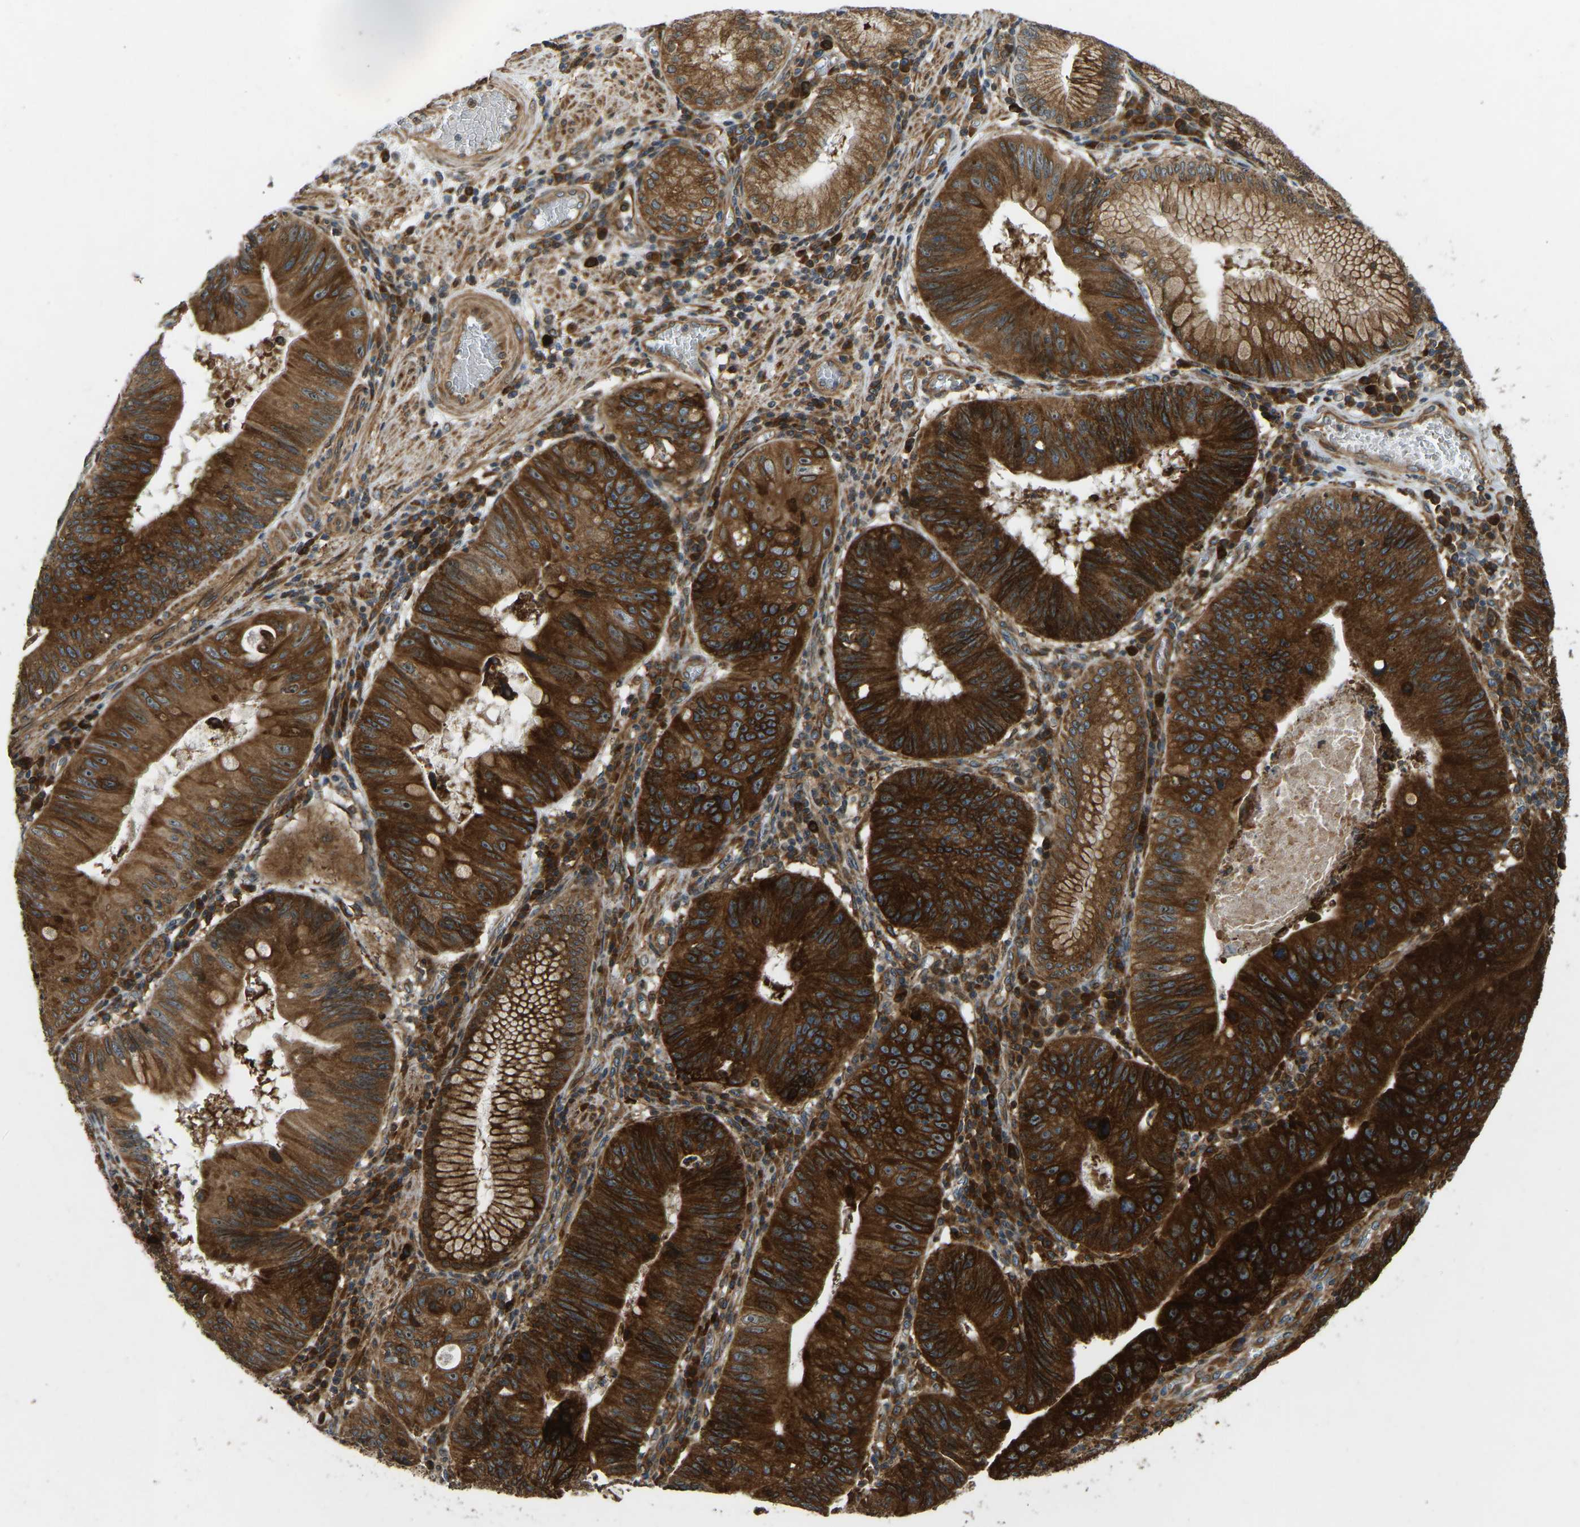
{"staining": {"intensity": "strong", "quantity": ">75%", "location": "cytoplasmic/membranous"}, "tissue": "stomach cancer", "cell_type": "Tumor cells", "image_type": "cancer", "snomed": [{"axis": "morphology", "description": "Adenocarcinoma, NOS"}, {"axis": "topography", "description": "Stomach"}], "caption": "Adenocarcinoma (stomach) stained with a protein marker demonstrates strong staining in tumor cells.", "gene": "OS9", "patient": {"sex": "male", "age": 59}}